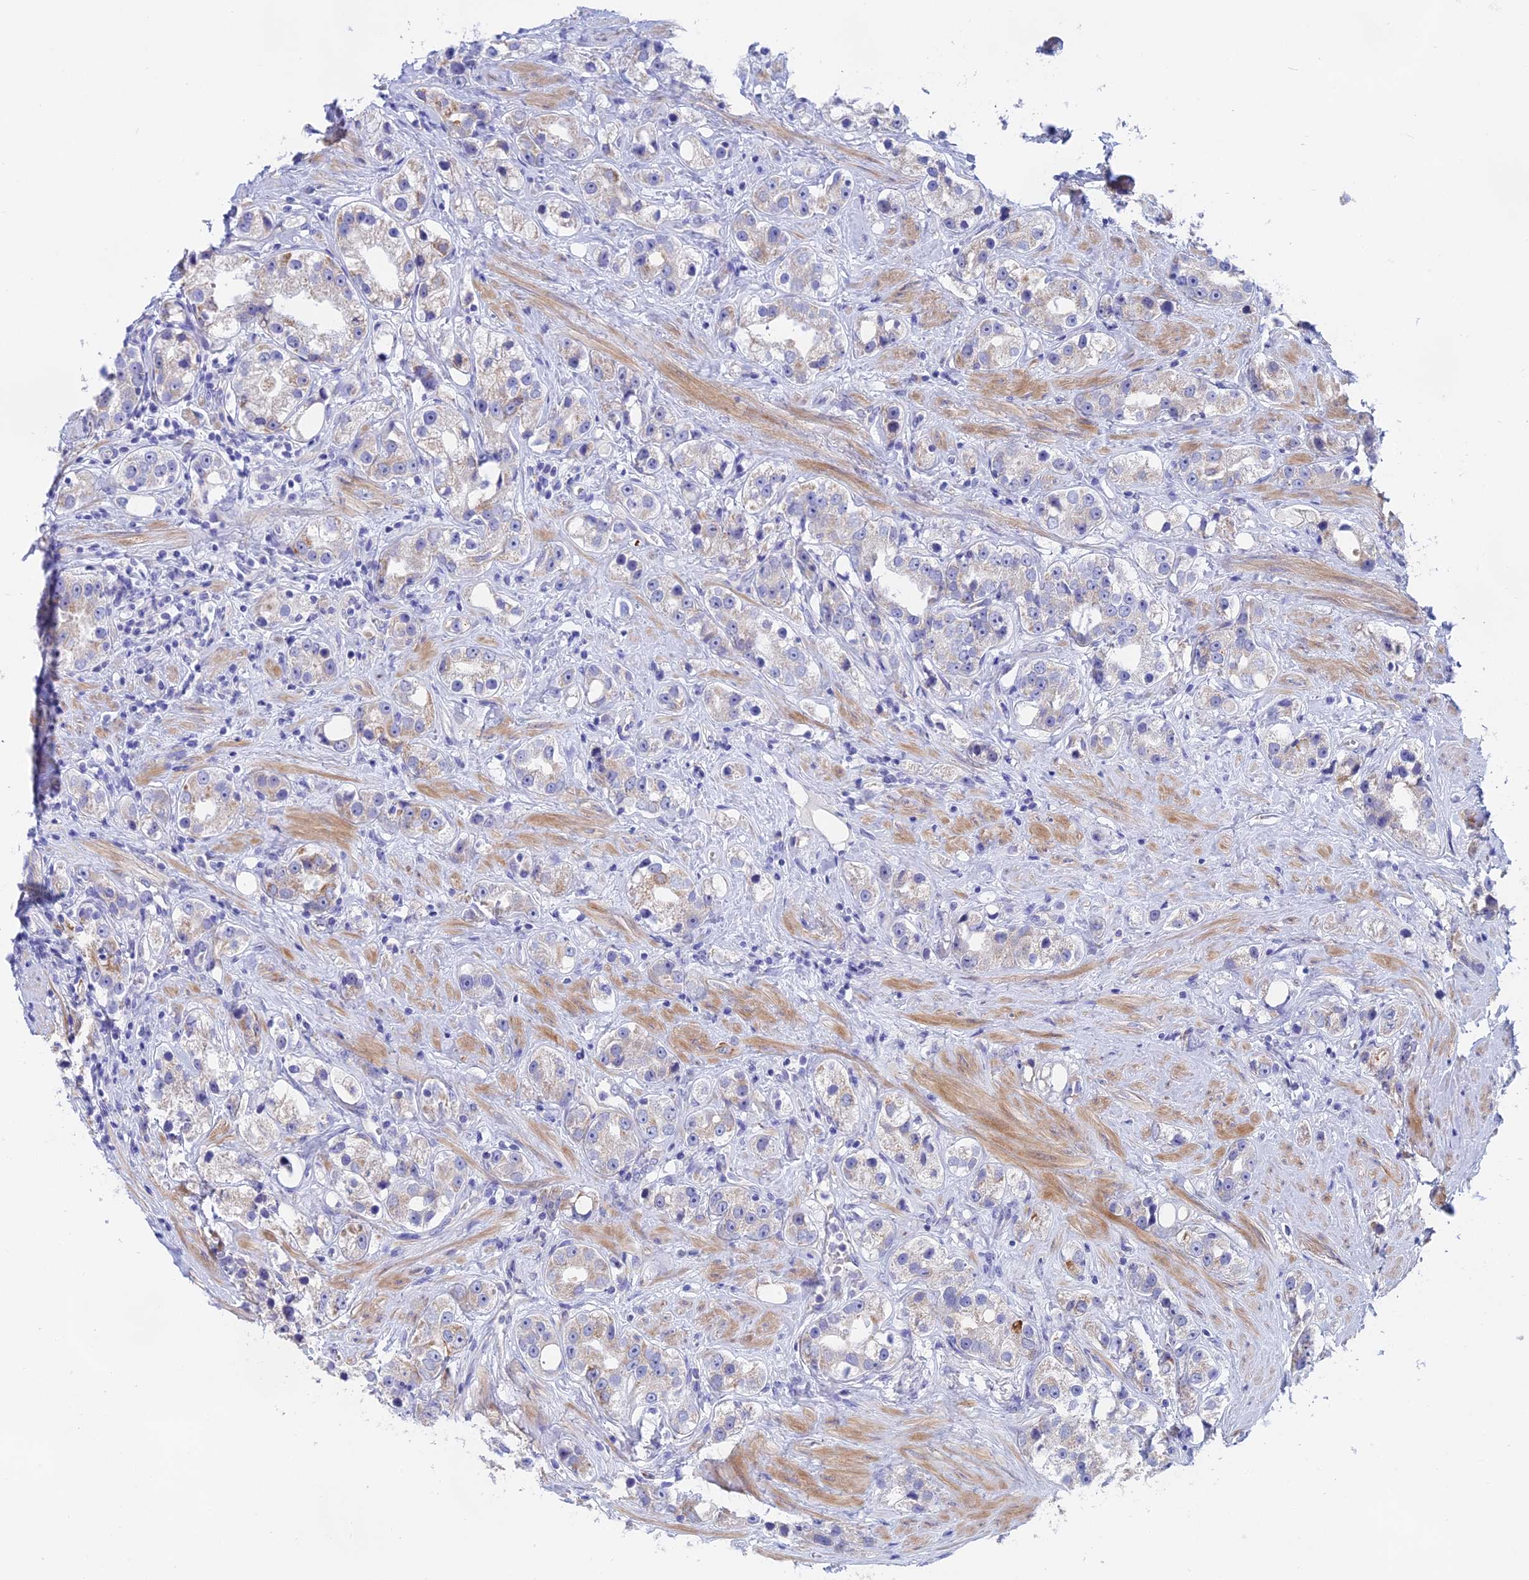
{"staining": {"intensity": "moderate", "quantity": "<25%", "location": "cytoplasmic/membranous"}, "tissue": "prostate cancer", "cell_type": "Tumor cells", "image_type": "cancer", "snomed": [{"axis": "morphology", "description": "Adenocarcinoma, NOS"}, {"axis": "topography", "description": "Prostate"}], "caption": "Tumor cells demonstrate low levels of moderate cytoplasmic/membranous staining in approximately <25% of cells in human prostate cancer.", "gene": "GLB1L", "patient": {"sex": "male", "age": 79}}